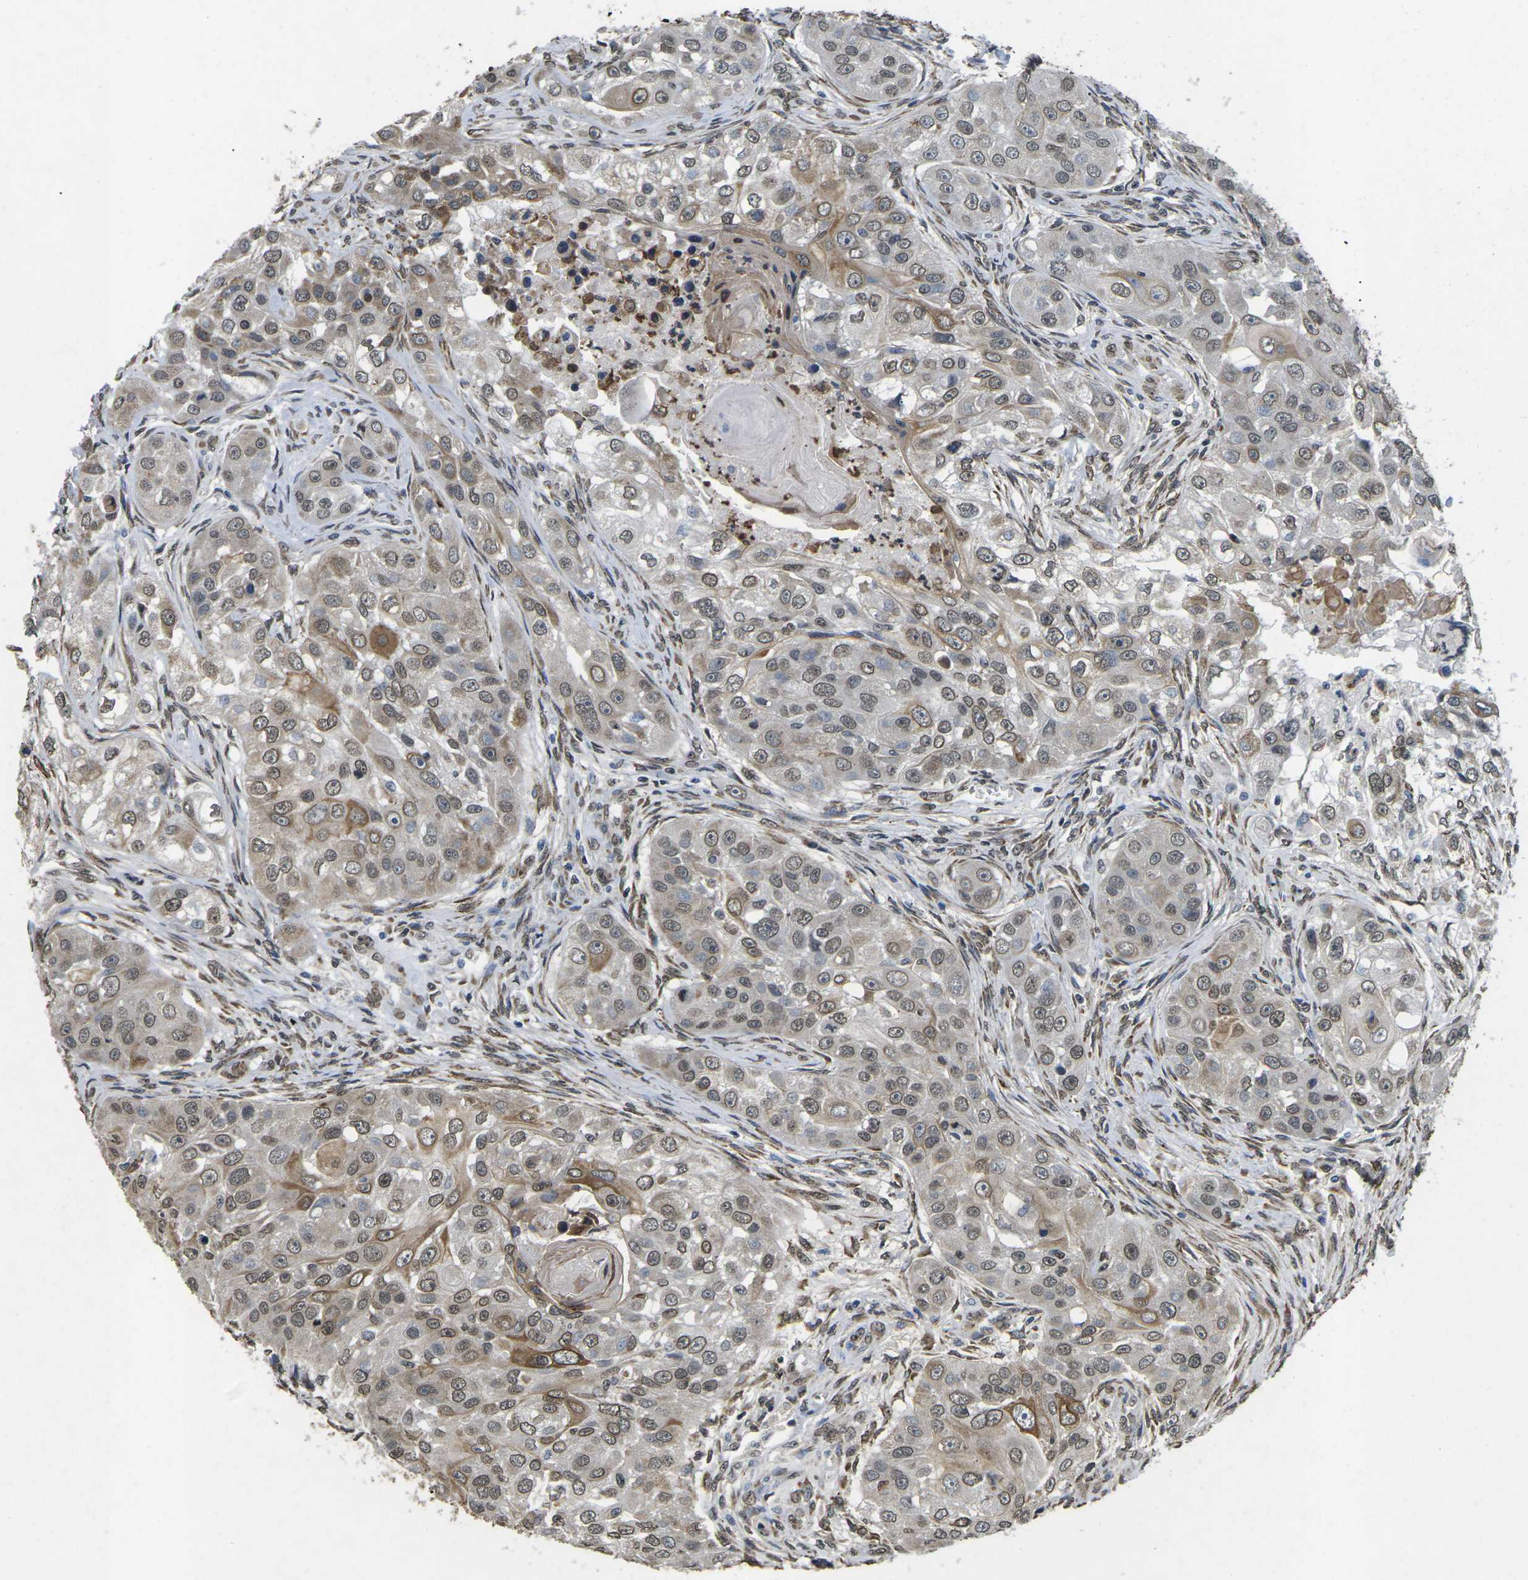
{"staining": {"intensity": "weak", "quantity": "25%-75%", "location": "cytoplasmic/membranous,nuclear"}, "tissue": "head and neck cancer", "cell_type": "Tumor cells", "image_type": "cancer", "snomed": [{"axis": "morphology", "description": "Normal tissue, NOS"}, {"axis": "morphology", "description": "Squamous cell carcinoma, NOS"}, {"axis": "topography", "description": "Skeletal muscle"}, {"axis": "topography", "description": "Head-Neck"}], "caption": "IHC (DAB (3,3'-diaminobenzidine)) staining of head and neck cancer (squamous cell carcinoma) displays weak cytoplasmic/membranous and nuclear protein positivity in approximately 25%-75% of tumor cells. The staining is performed using DAB brown chromogen to label protein expression. The nuclei are counter-stained blue using hematoxylin.", "gene": "SCNN1B", "patient": {"sex": "male", "age": 51}}